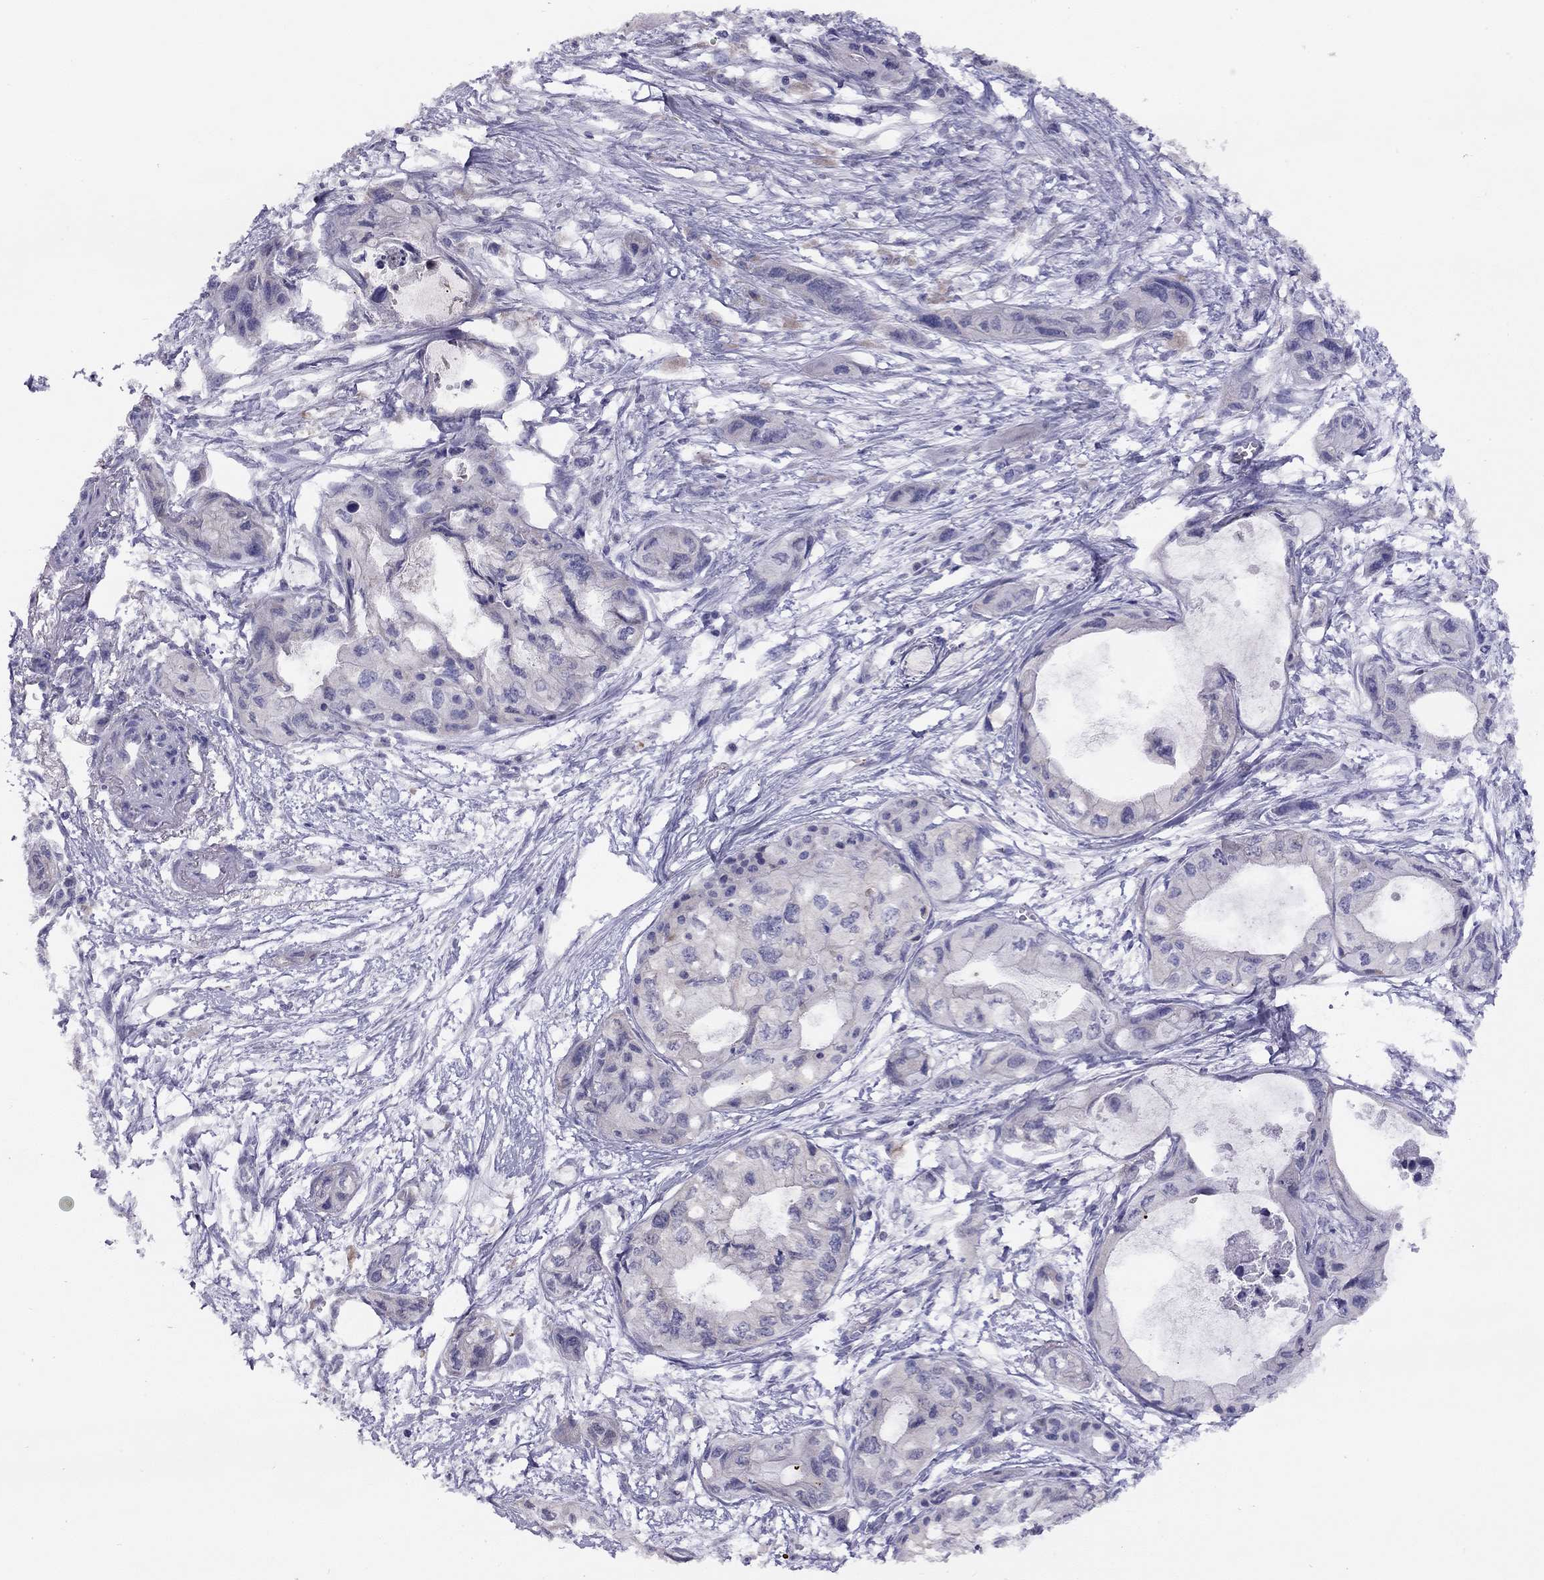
{"staining": {"intensity": "negative", "quantity": "none", "location": "none"}, "tissue": "pancreatic cancer", "cell_type": "Tumor cells", "image_type": "cancer", "snomed": [{"axis": "morphology", "description": "Adenocarcinoma, NOS"}, {"axis": "topography", "description": "Pancreas"}], "caption": "Immunohistochemistry image of adenocarcinoma (pancreatic) stained for a protein (brown), which demonstrates no expression in tumor cells.", "gene": "CITED1", "patient": {"sex": "female", "age": 76}}